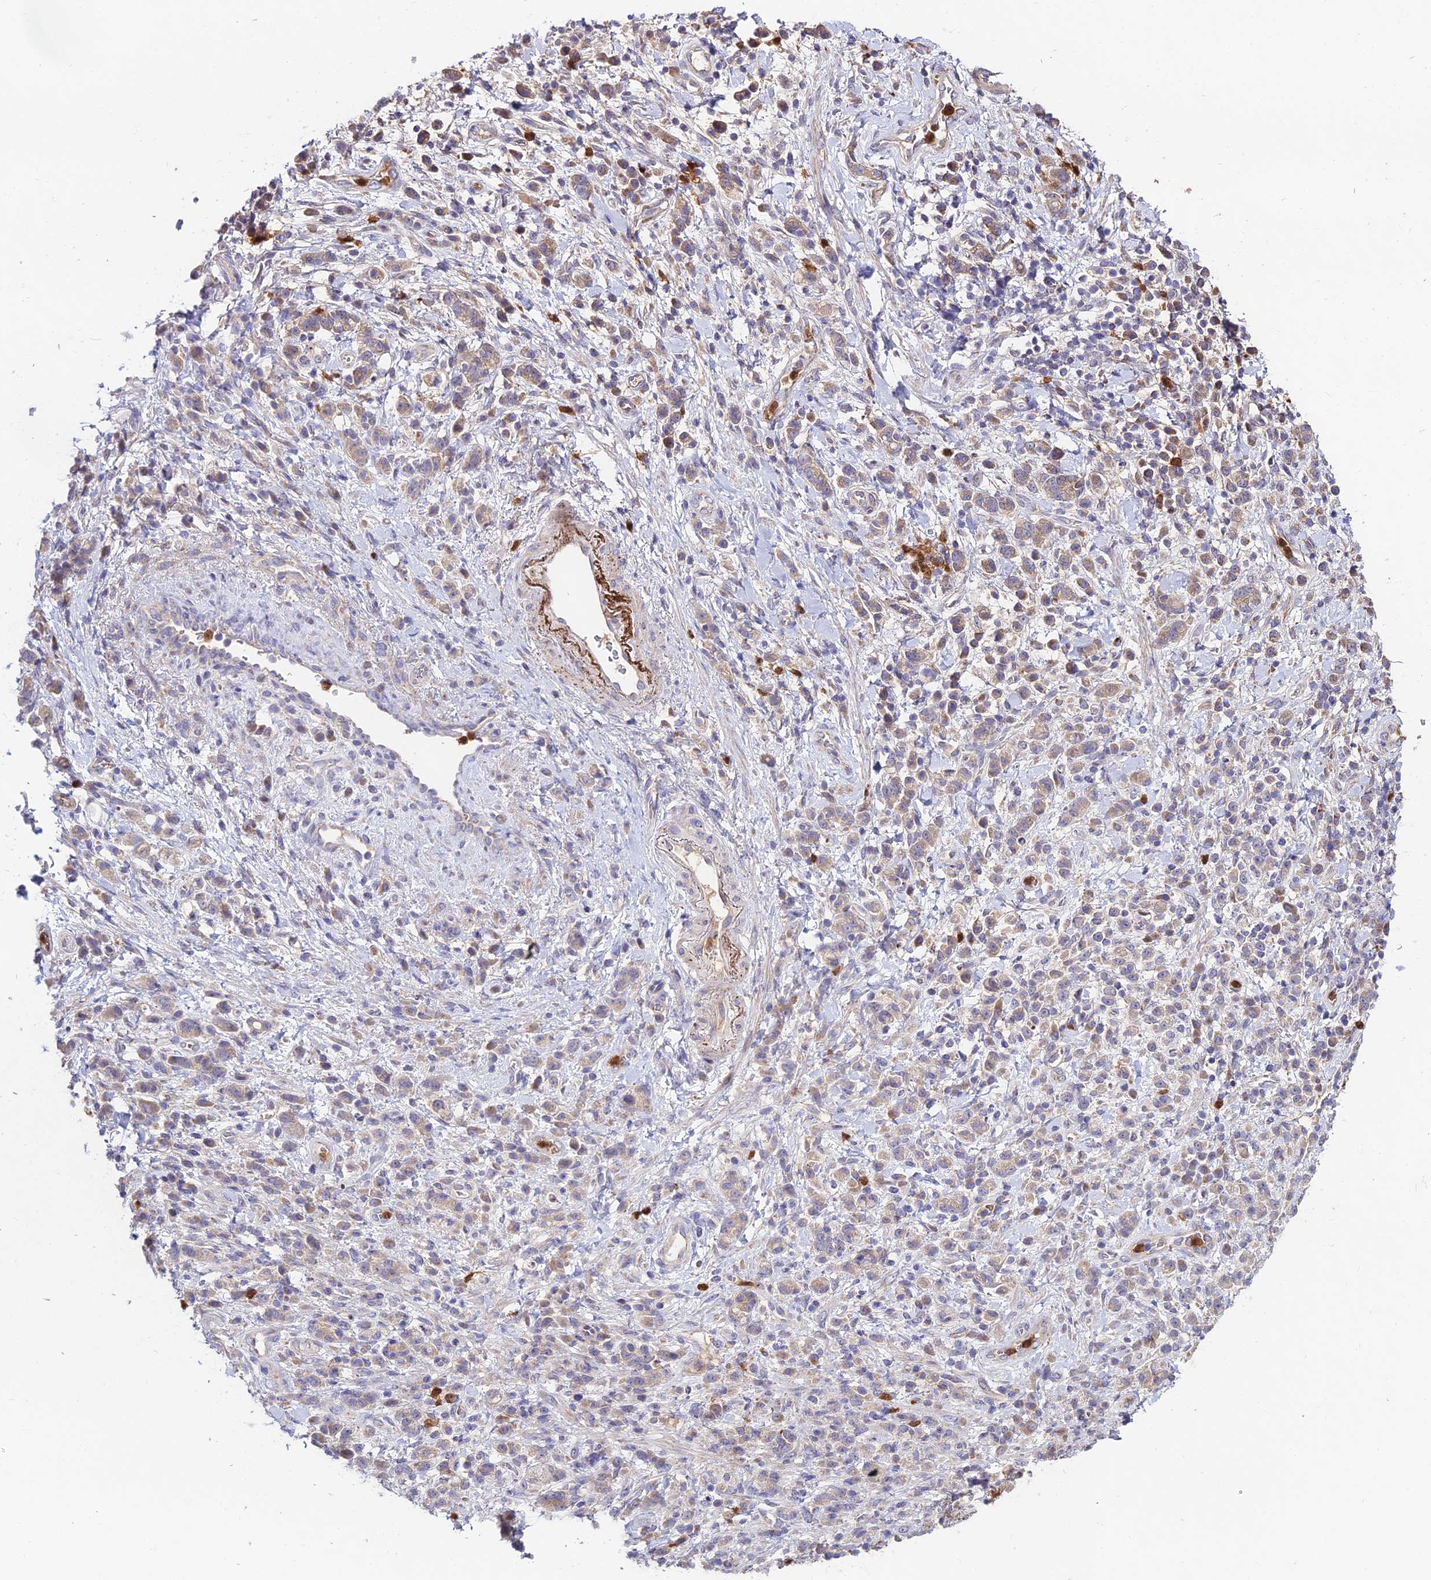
{"staining": {"intensity": "weak", "quantity": ">75%", "location": "cytoplasmic/membranous"}, "tissue": "stomach cancer", "cell_type": "Tumor cells", "image_type": "cancer", "snomed": [{"axis": "morphology", "description": "Adenocarcinoma, NOS"}, {"axis": "topography", "description": "Stomach"}], "caption": "Immunohistochemistry (IHC) image of neoplastic tissue: stomach cancer stained using immunohistochemistry demonstrates low levels of weak protein expression localized specifically in the cytoplasmic/membranous of tumor cells, appearing as a cytoplasmic/membranous brown color.", "gene": "EID2", "patient": {"sex": "male", "age": 77}}